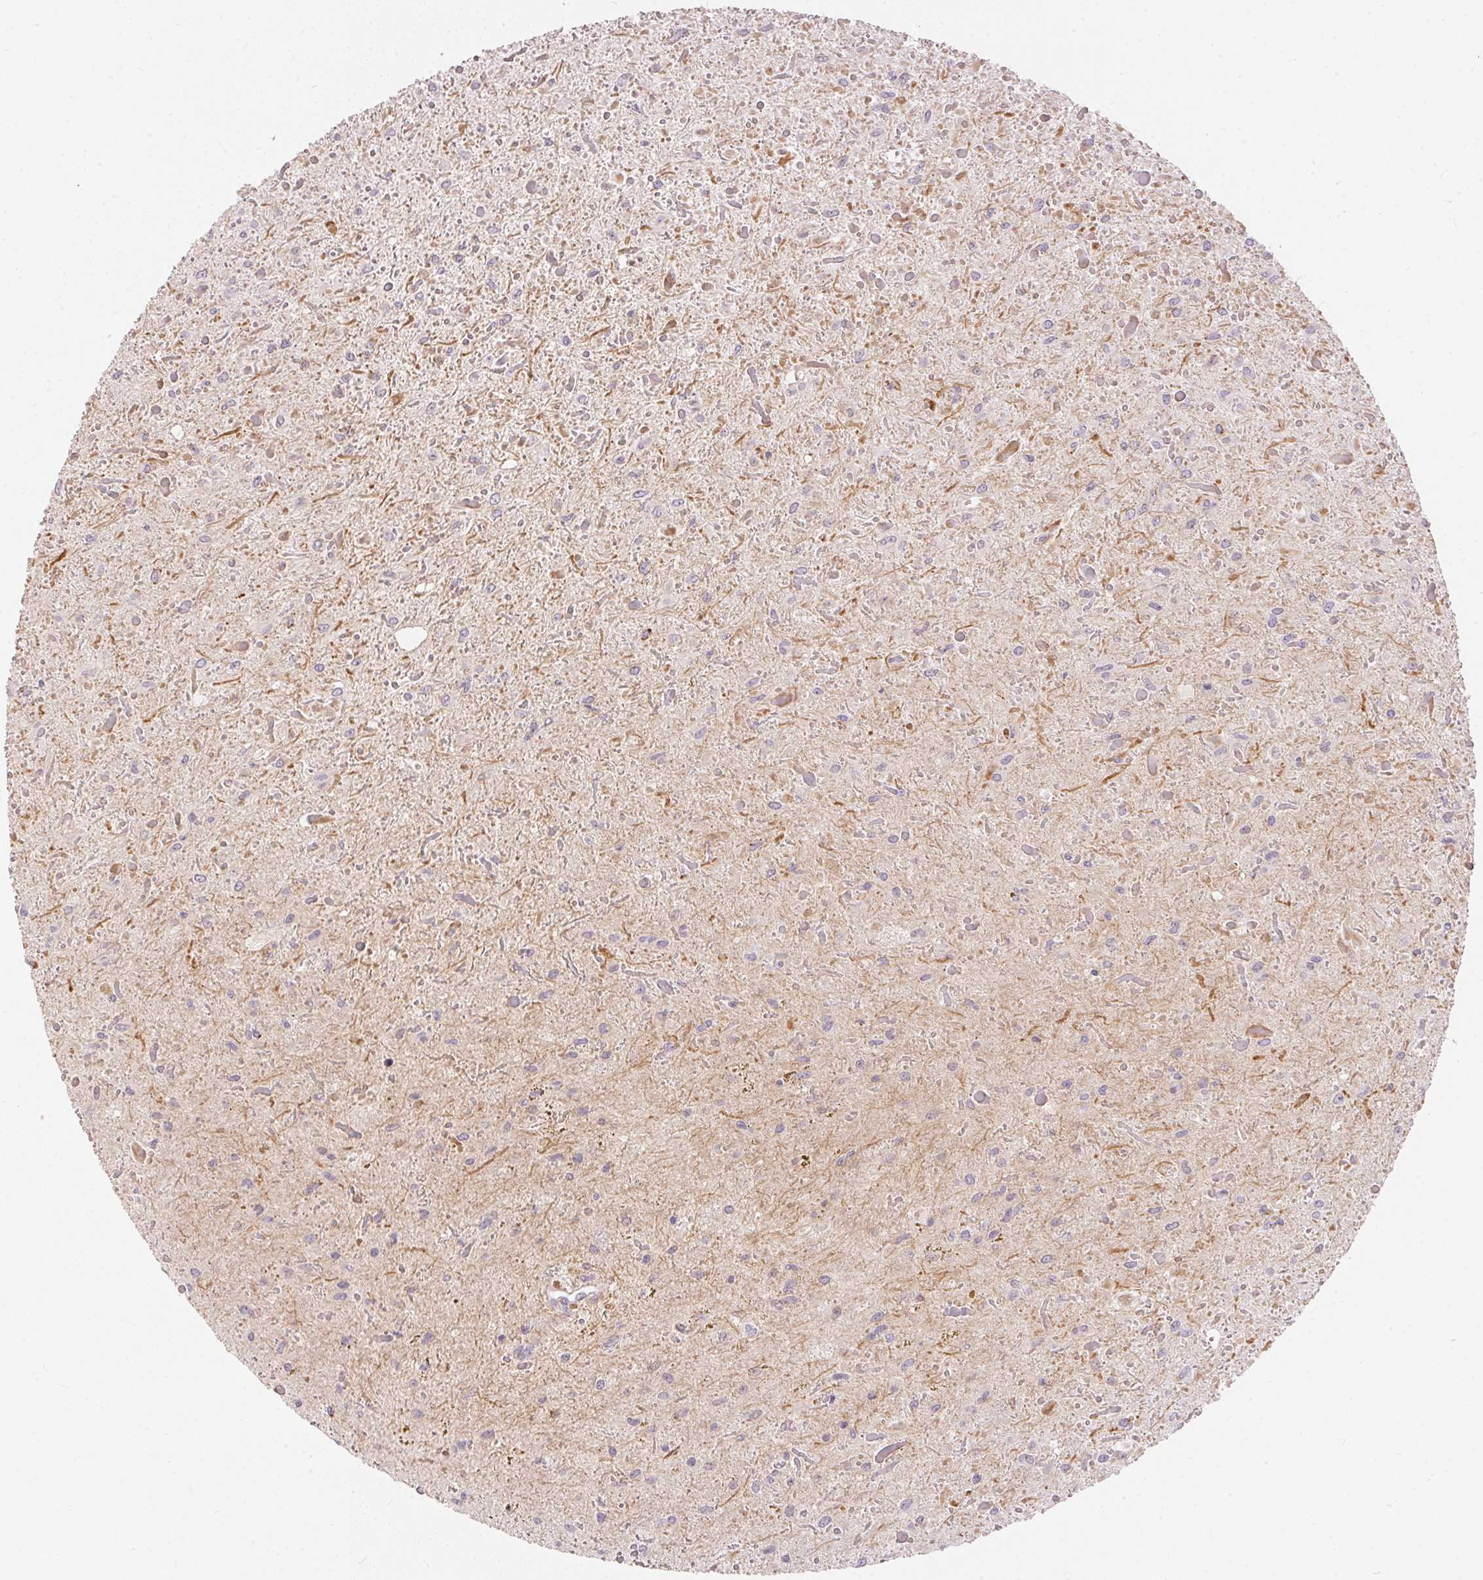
{"staining": {"intensity": "negative", "quantity": "none", "location": "none"}, "tissue": "glioma", "cell_type": "Tumor cells", "image_type": "cancer", "snomed": [{"axis": "morphology", "description": "Glioma, malignant, Low grade"}, {"axis": "topography", "description": "Cerebellum"}], "caption": "Image shows no protein positivity in tumor cells of glioma tissue.", "gene": "GDAP1L1", "patient": {"sex": "female", "age": 14}}